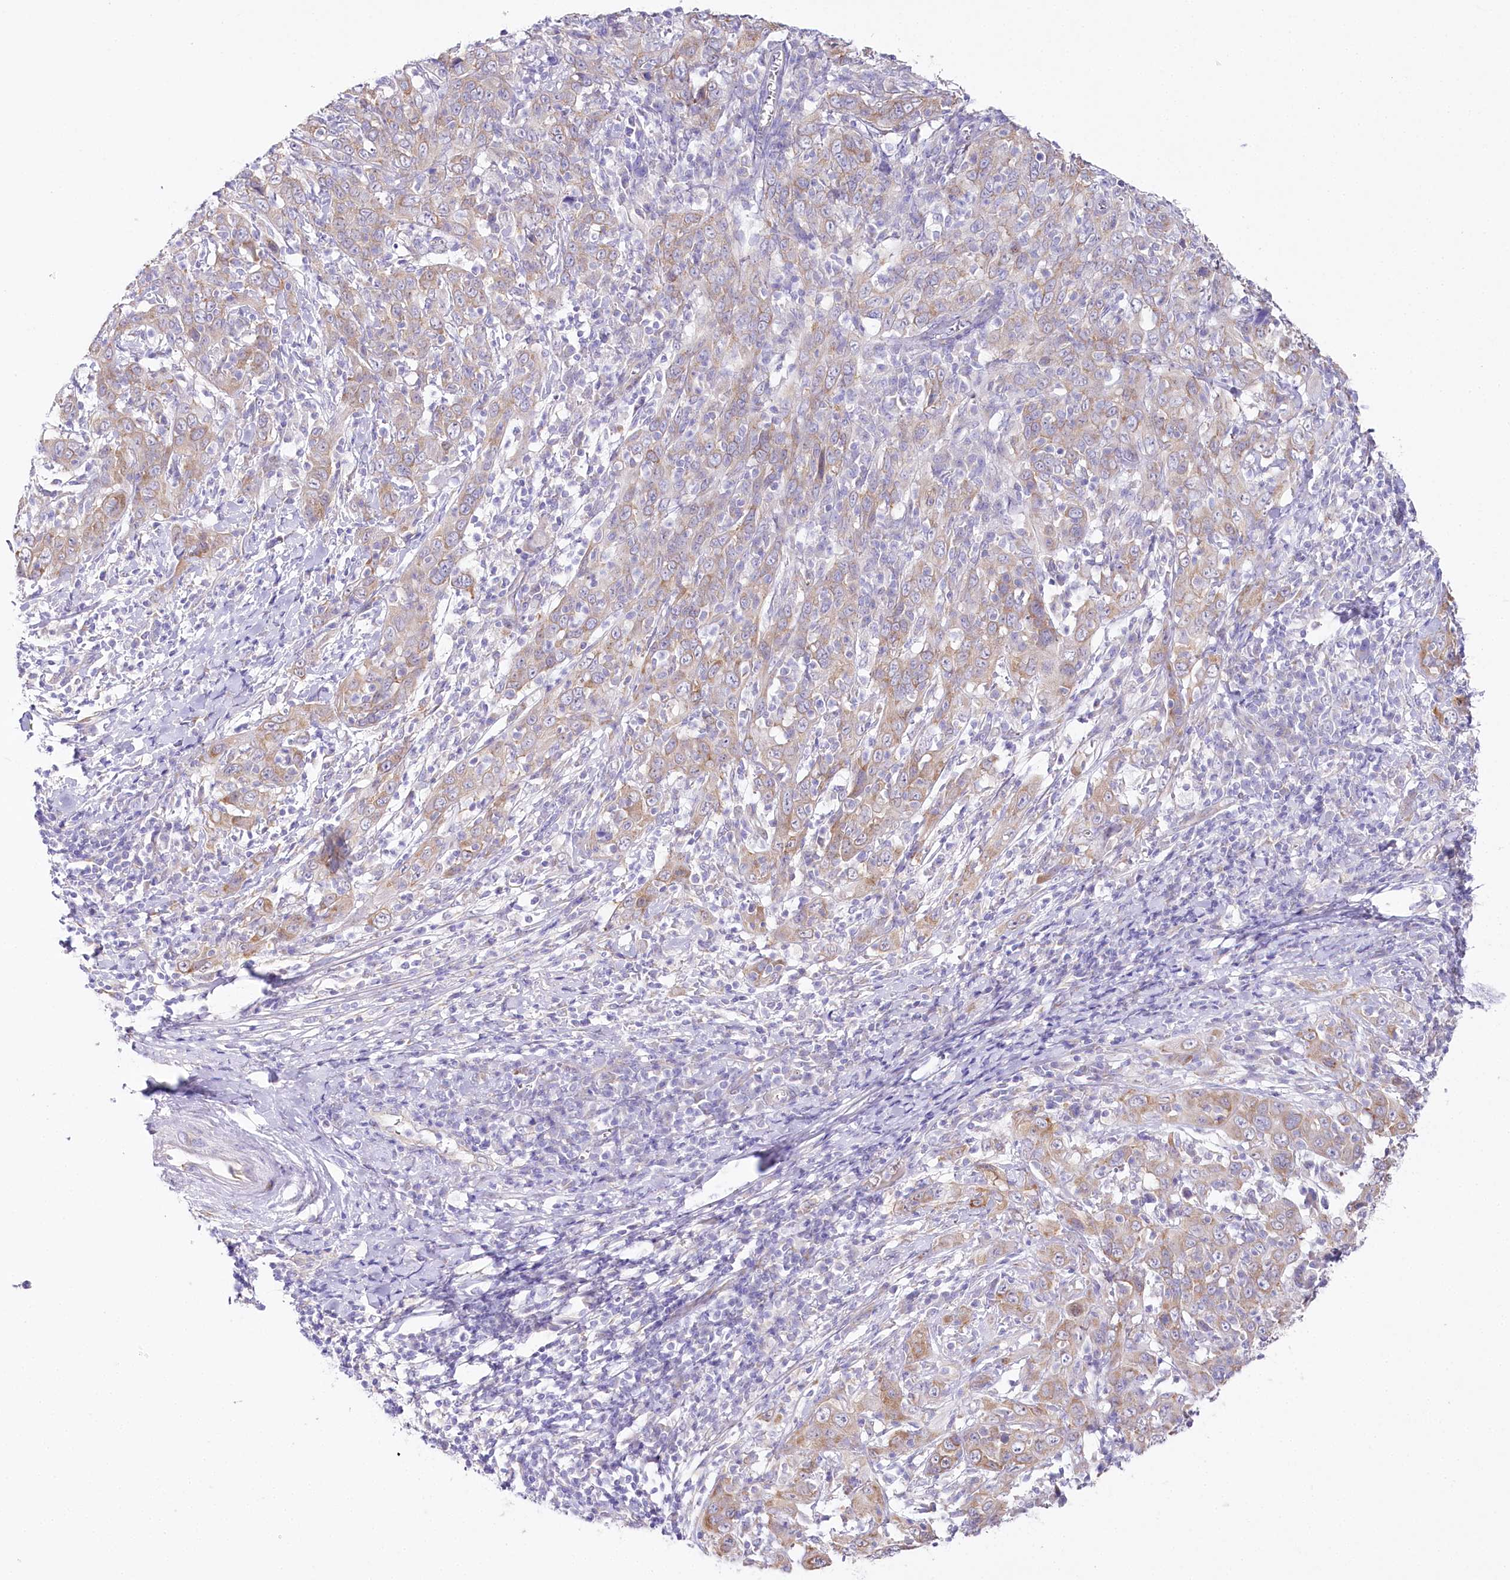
{"staining": {"intensity": "moderate", "quantity": "25%-75%", "location": "cytoplasmic/membranous"}, "tissue": "cervical cancer", "cell_type": "Tumor cells", "image_type": "cancer", "snomed": [{"axis": "morphology", "description": "Squamous cell carcinoma, NOS"}, {"axis": "topography", "description": "Cervix"}], "caption": "High-magnification brightfield microscopy of cervical squamous cell carcinoma stained with DAB (3,3'-diaminobenzidine) (brown) and counterstained with hematoxylin (blue). tumor cells exhibit moderate cytoplasmic/membranous positivity is seen in about25%-75% of cells.", "gene": "CSN3", "patient": {"sex": "female", "age": 46}}